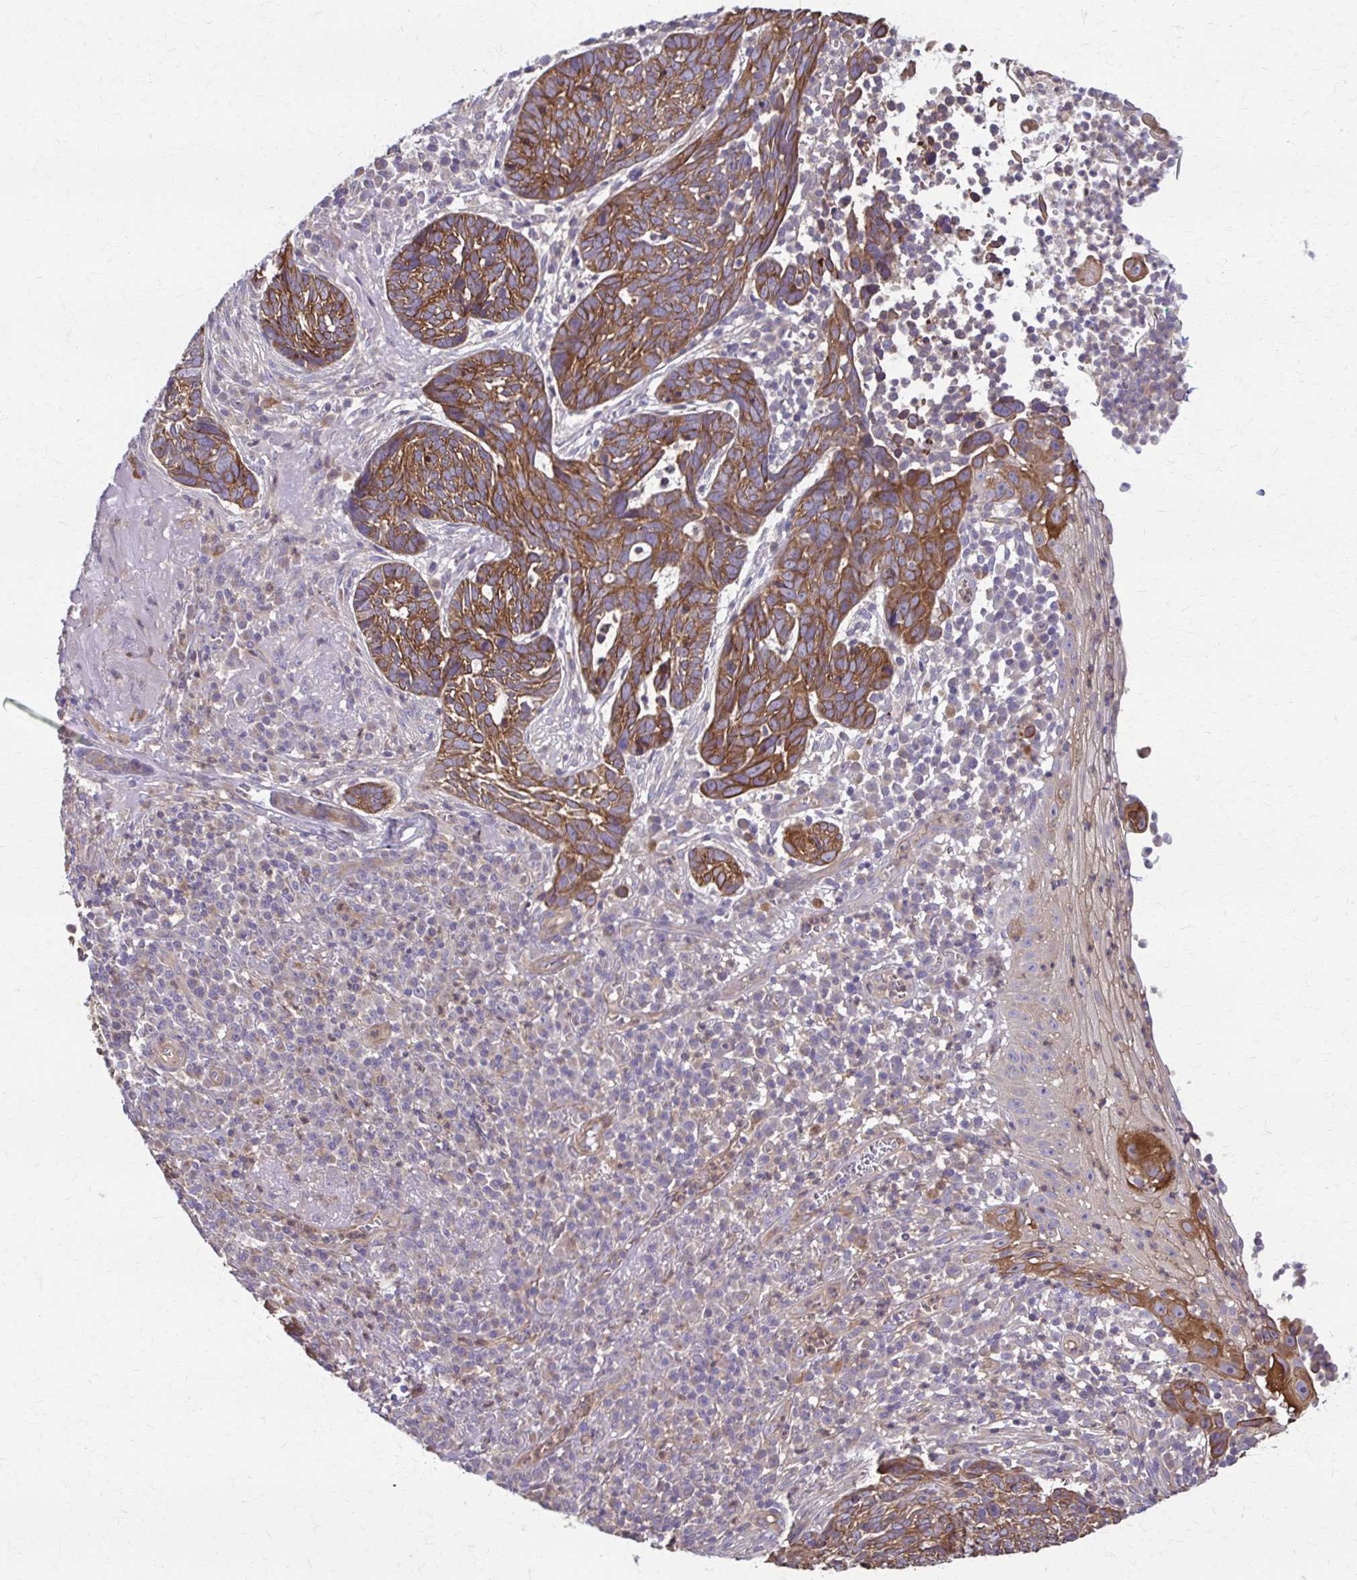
{"staining": {"intensity": "moderate", "quantity": ">75%", "location": "cytoplasmic/membranous"}, "tissue": "skin cancer", "cell_type": "Tumor cells", "image_type": "cancer", "snomed": [{"axis": "morphology", "description": "Basal cell carcinoma"}, {"axis": "topography", "description": "Skin"}, {"axis": "topography", "description": "Skin of face"}], "caption": "Protein analysis of skin cancer (basal cell carcinoma) tissue exhibits moderate cytoplasmic/membranous staining in approximately >75% of tumor cells. The protein is shown in brown color, while the nuclei are stained blue.", "gene": "DSP", "patient": {"sex": "female", "age": 95}}